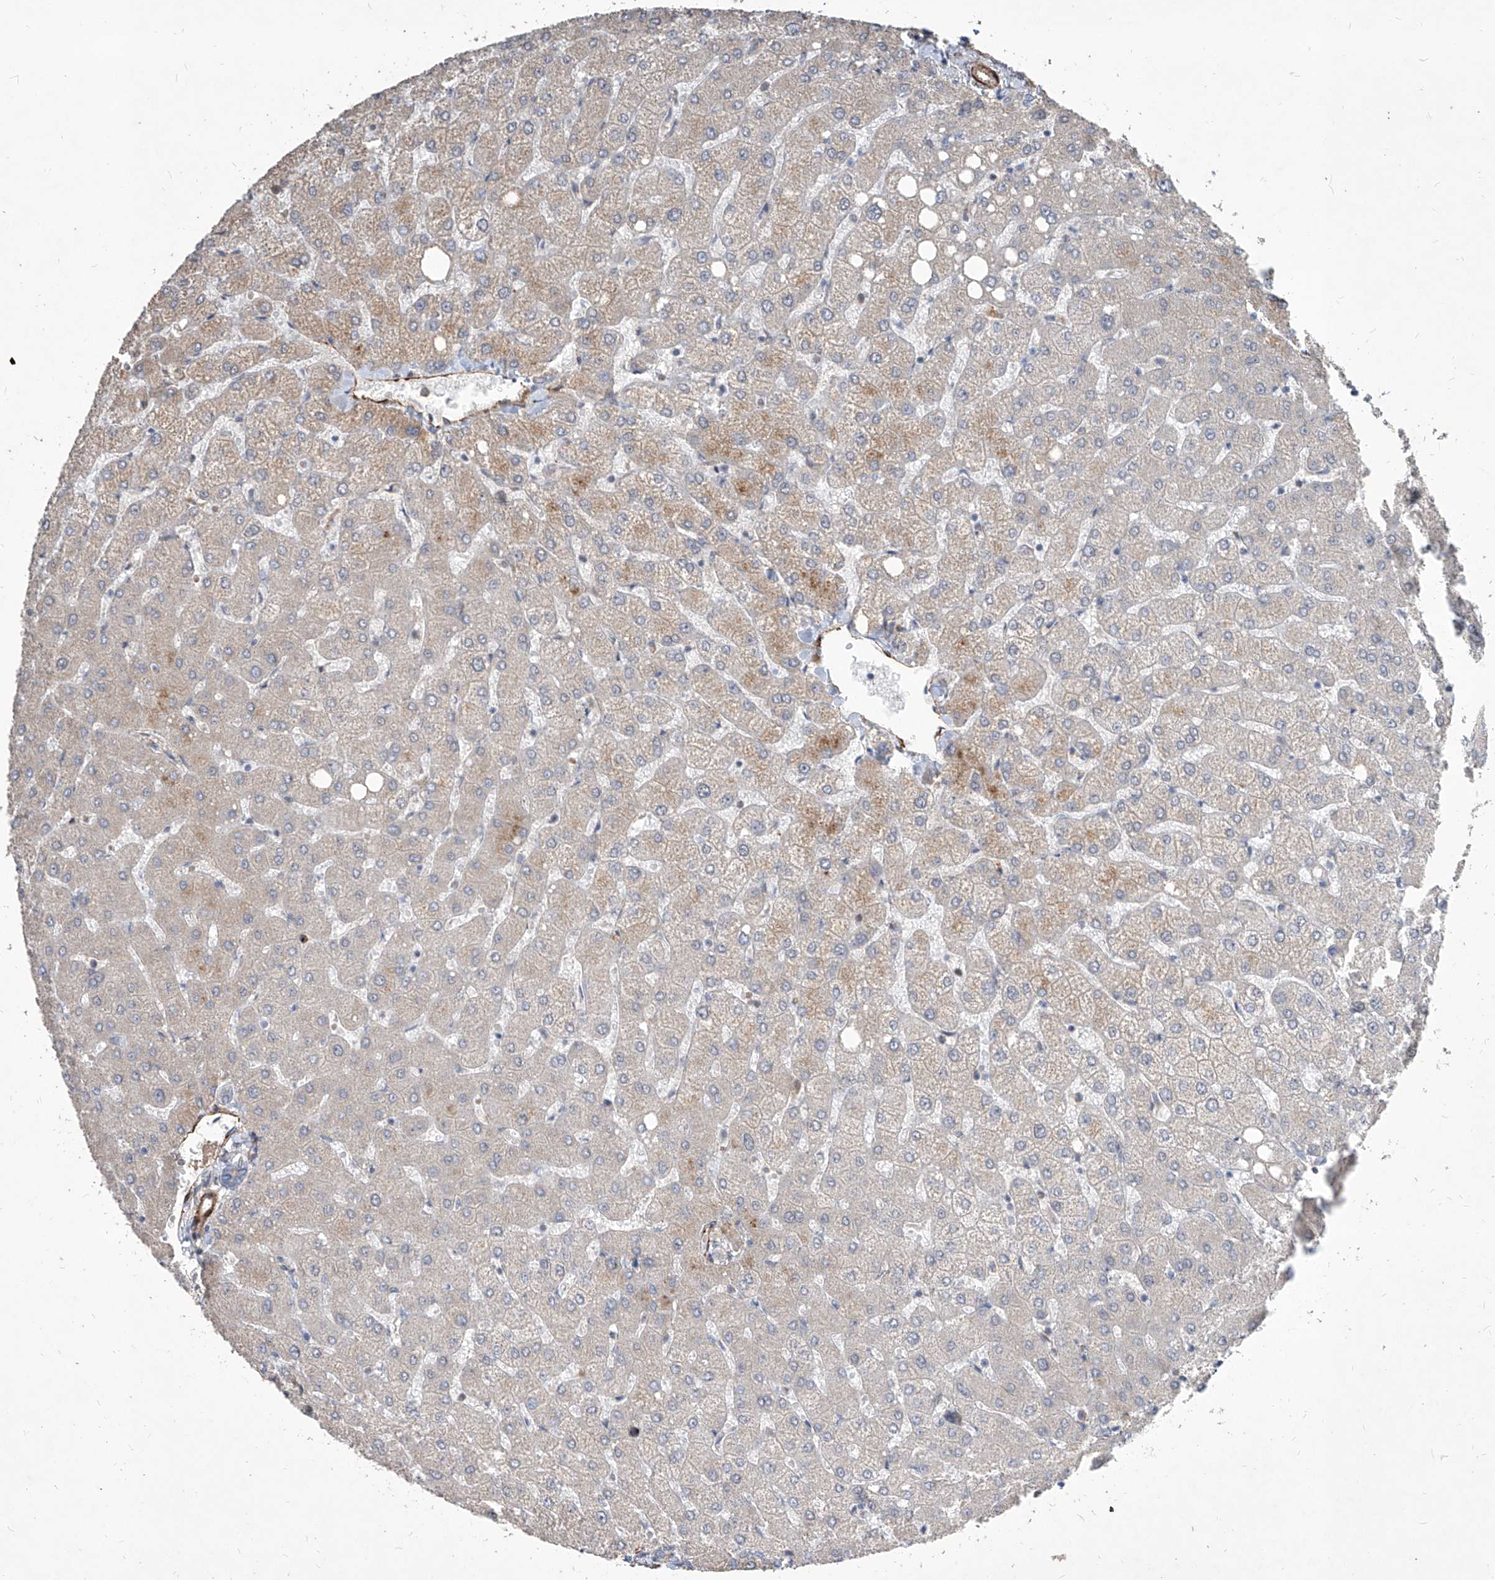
{"staining": {"intensity": "negative", "quantity": "none", "location": "none"}, "tissue": "liver", "cell_type": "Cholangiocytes", "image_type": "normal", "snomed": [{"axis": "morphology", "description": "Normal tissue, NOS"}, {"axis": "topography", "description": "Liver"}], "caption": "High magnification brightfield microscopy of normal liver stained with DAB (3,3'-diaminobenzidine) (brown) and counterstained with hematoxylin (blue): cholangiocytes show no significant positivity.", "gene": "FAM83B", "patient": {"sex": "female", "age": 54}}